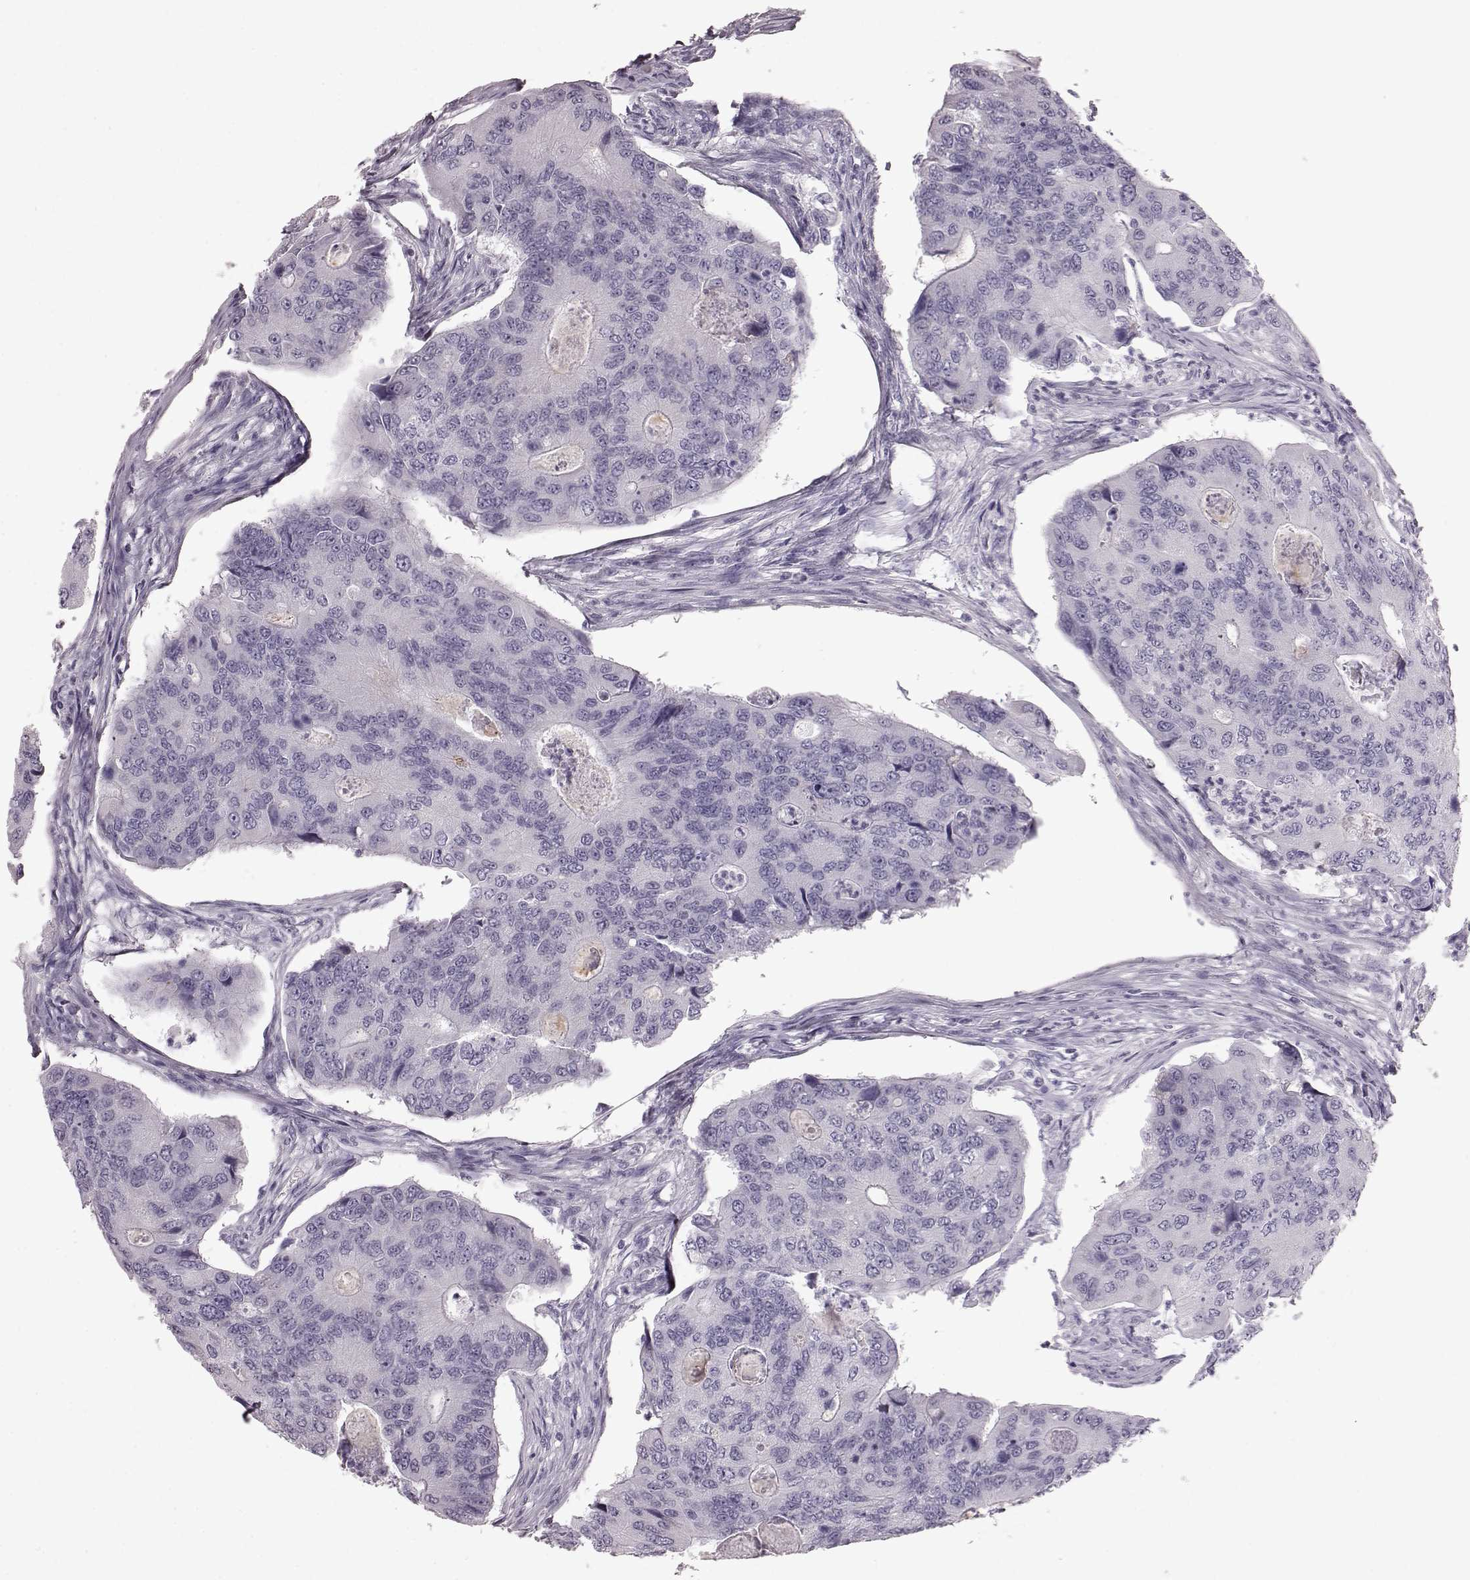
{"staining": {"intensity": "negative", "quantity": "none", "location": "none"}, "tissue": "colorectal cancer", "cell_type": "Tumor cells", "image_type": "cancer", "snomed": [{"axis": "morphology", "description": "Adenocarcinoma, NOS"}, {"axis": "topography", "description": "Colon"}], "caption": "Immunohistochemical staining of human adenocarcinoma (colorectal) demonstrates no significant staining in tumor cells.", "gene": "CRYBA2", "patient": {"sex": "female", "age": 67}}